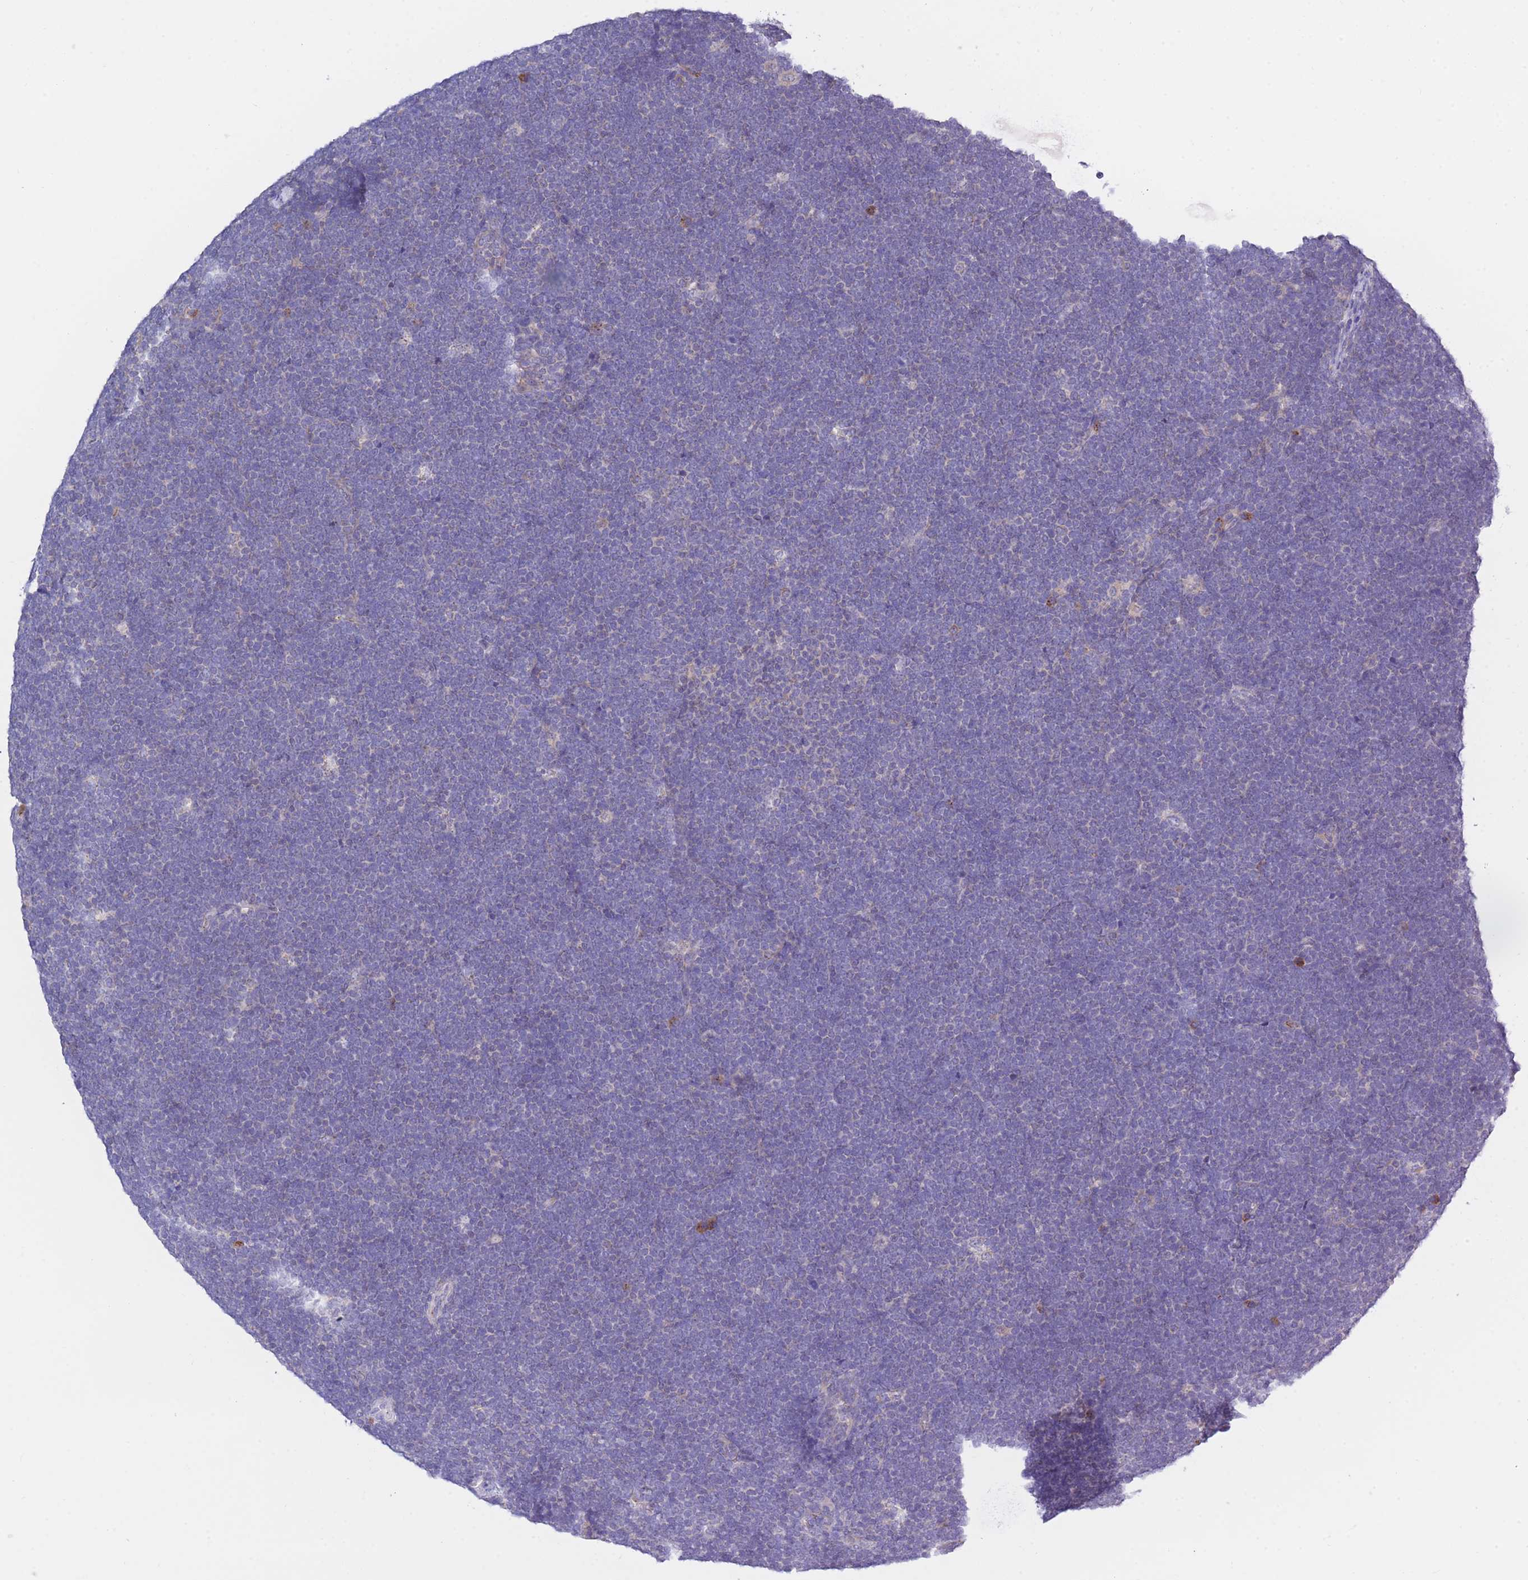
{"staining": {"intensity": "negative", "quantity": "none", "location": "none"}, "tissue": "lymphoma", "cell_type": "Tumor cells", "image_type": "cancer", "snomed": [{"axis": "morphology", "description": "Malignant lymphoma, non-Hodgkin's type, High grade"}, {"axis": "topography", "description": "Lymph node"}], "caption": "Tumor cells are negative for protein expression in human malignant lymphoma, non-Hodgkin's type (high-grade).", "gene": "COPG2", "patient": {"sex": "male", "age": 13}}